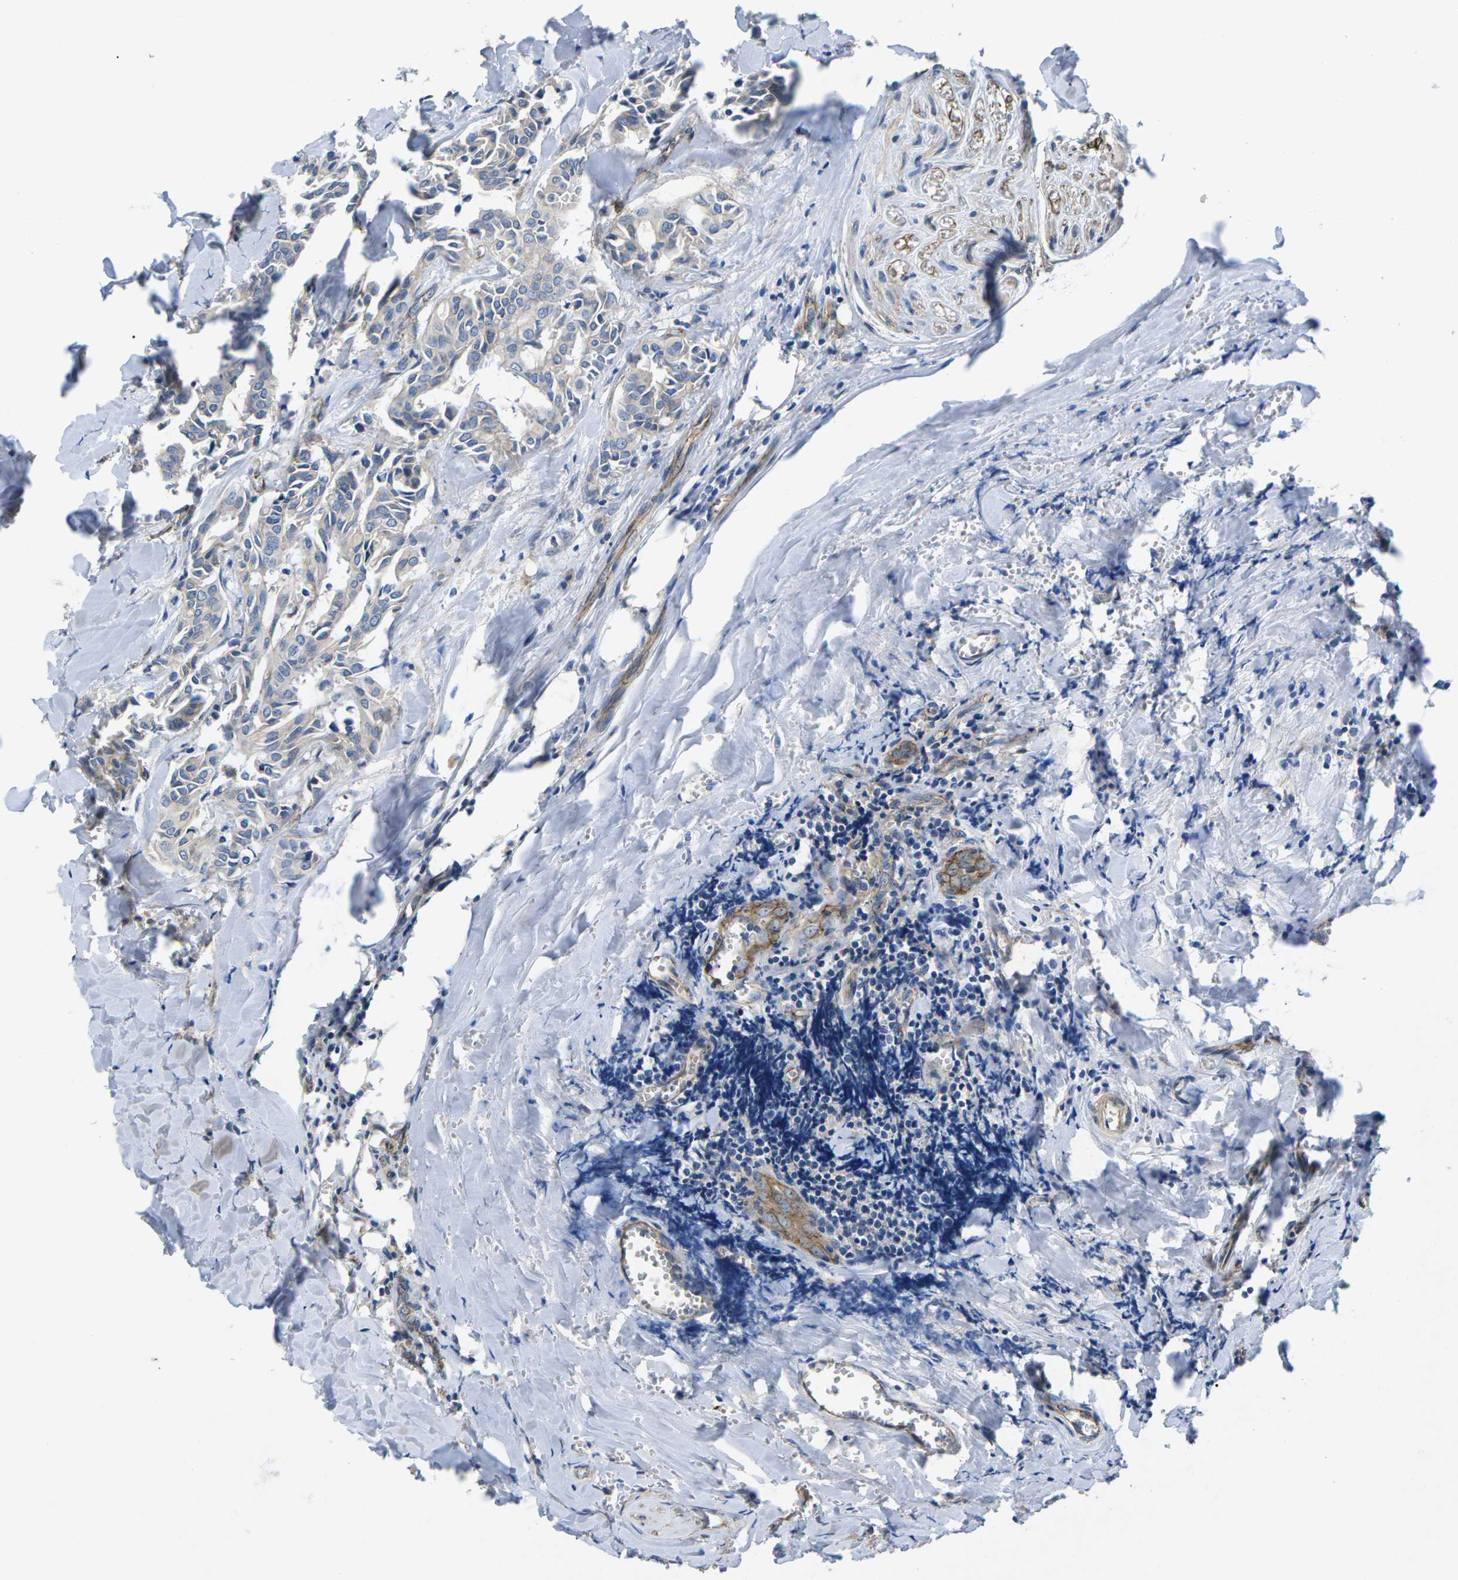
{"staining": {"intensity": "weak", "quantity": "<25%", "location": "cytoplasmic/membranous"}, "tissue": "head and neck cancer", "cell_type": "Tumor cells", "image_type": "cancer", "snomed": [{"axis": "morphology", "description": "Adenocarcinoma, NOS"}, {"axis": "topography", "description": "Salivary gland"}, {"axis": "topography", "description": "Head-Neck"}], "caption": "DAB immunohistochemical staining of human head and neck cancer exhibits no significant expression in tumor cells.", "gene": "CTNND1", "patient": {"sex": "female", "age": 59}}